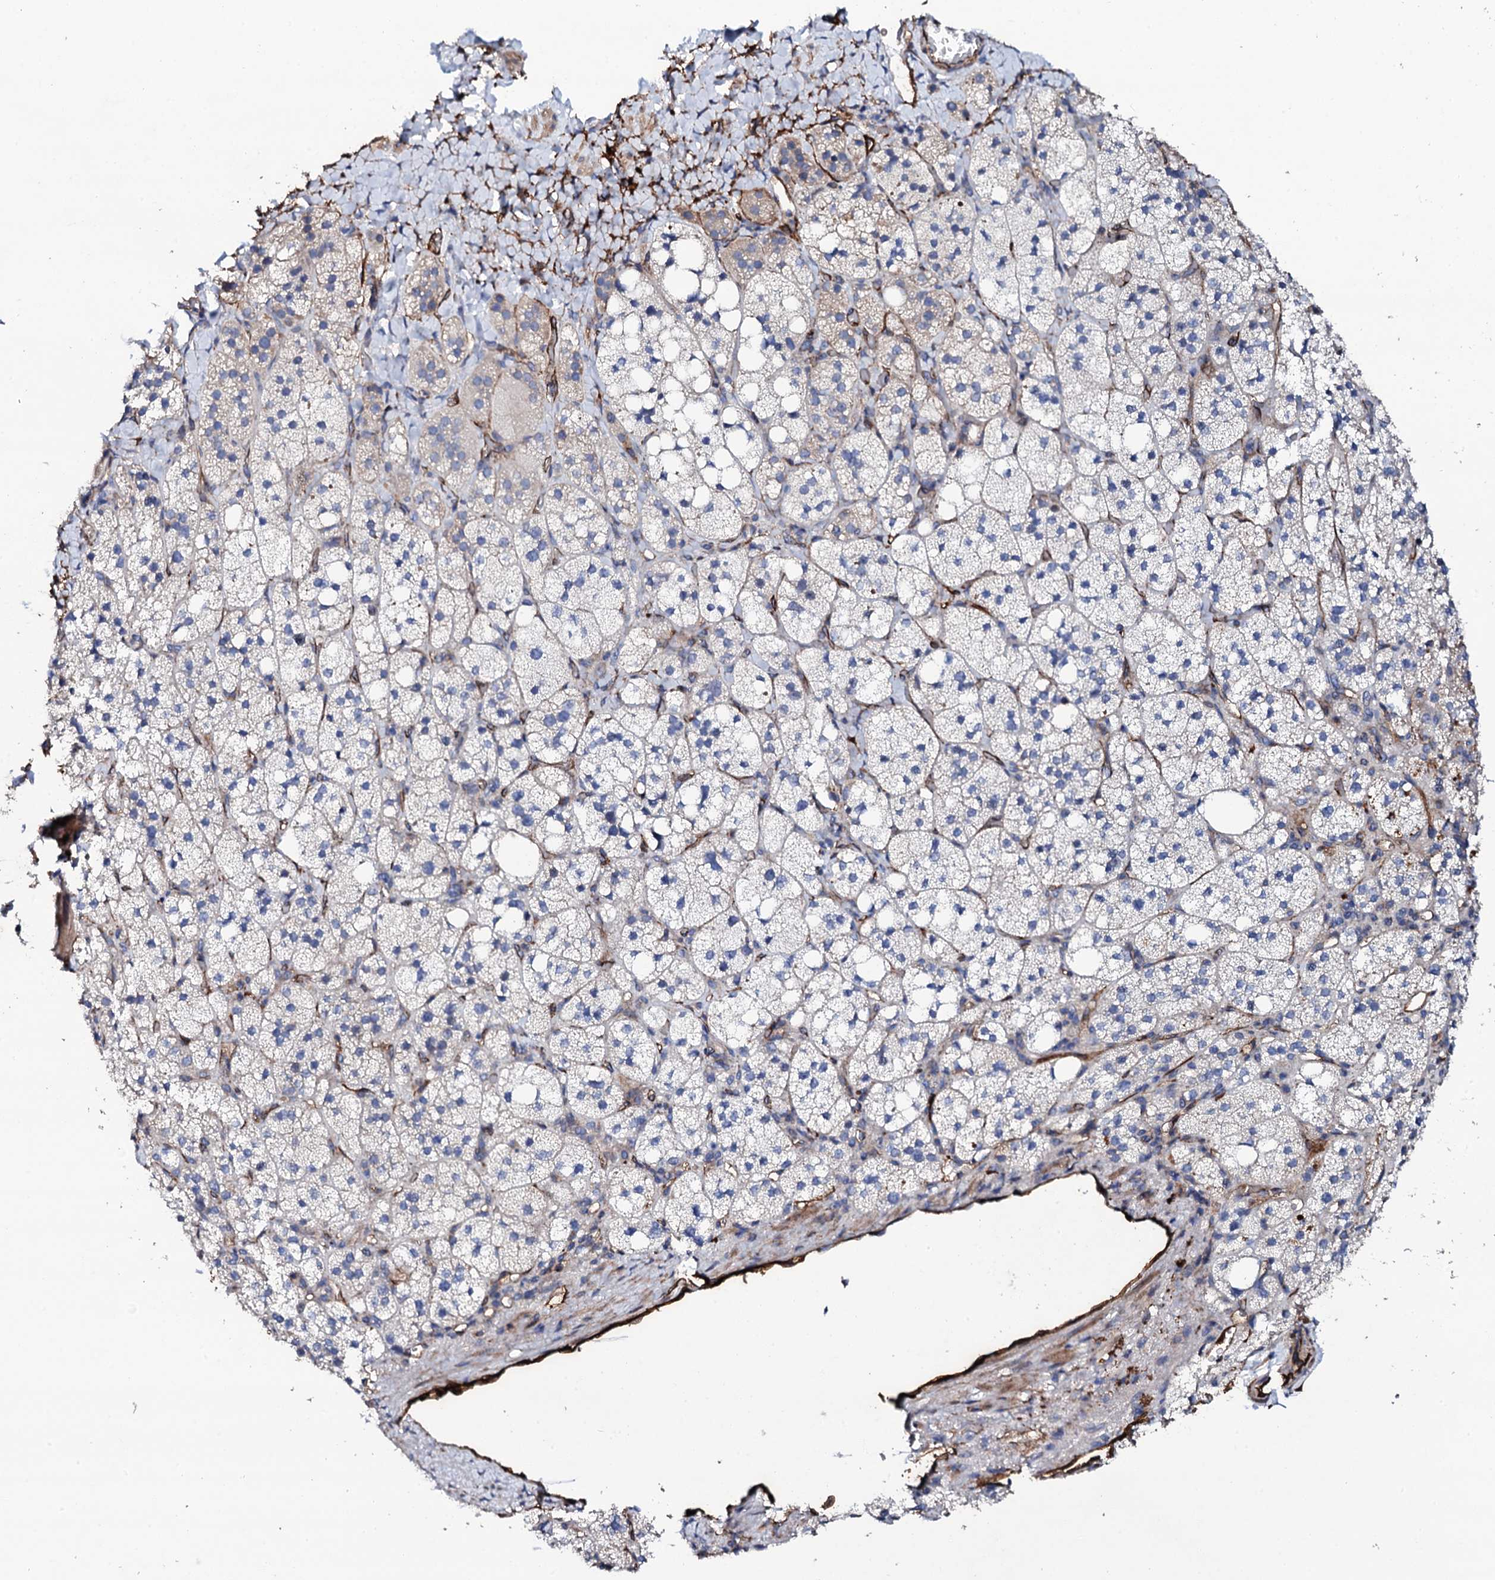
{"staining": {"intensity": "strong", "quantity": "<25%", "location": "cytoplasmic/membranous"}, "tissue": "adrenal gland", "cell_type": "Glandular cells", "image_type": "normal", "snomed": [{"axis": "morphology", "description": "Normal tissue, NOS"}, {"axis": "topography", "description": "Adrenal gland"}], "caption": "Glandular cells exhibit medium levels of strong cytoplasmic/membranous expression in approximately <25% of cells in unremarkable human adrenal gland. The staining was performed using DAB (3,3'-diaminobenzidine), with brown indicating positive protein expression. Nuclei are stained blue with hematoxylin.", "gene": "DBX1", "patient": {"sex": "male", "age": 61}}